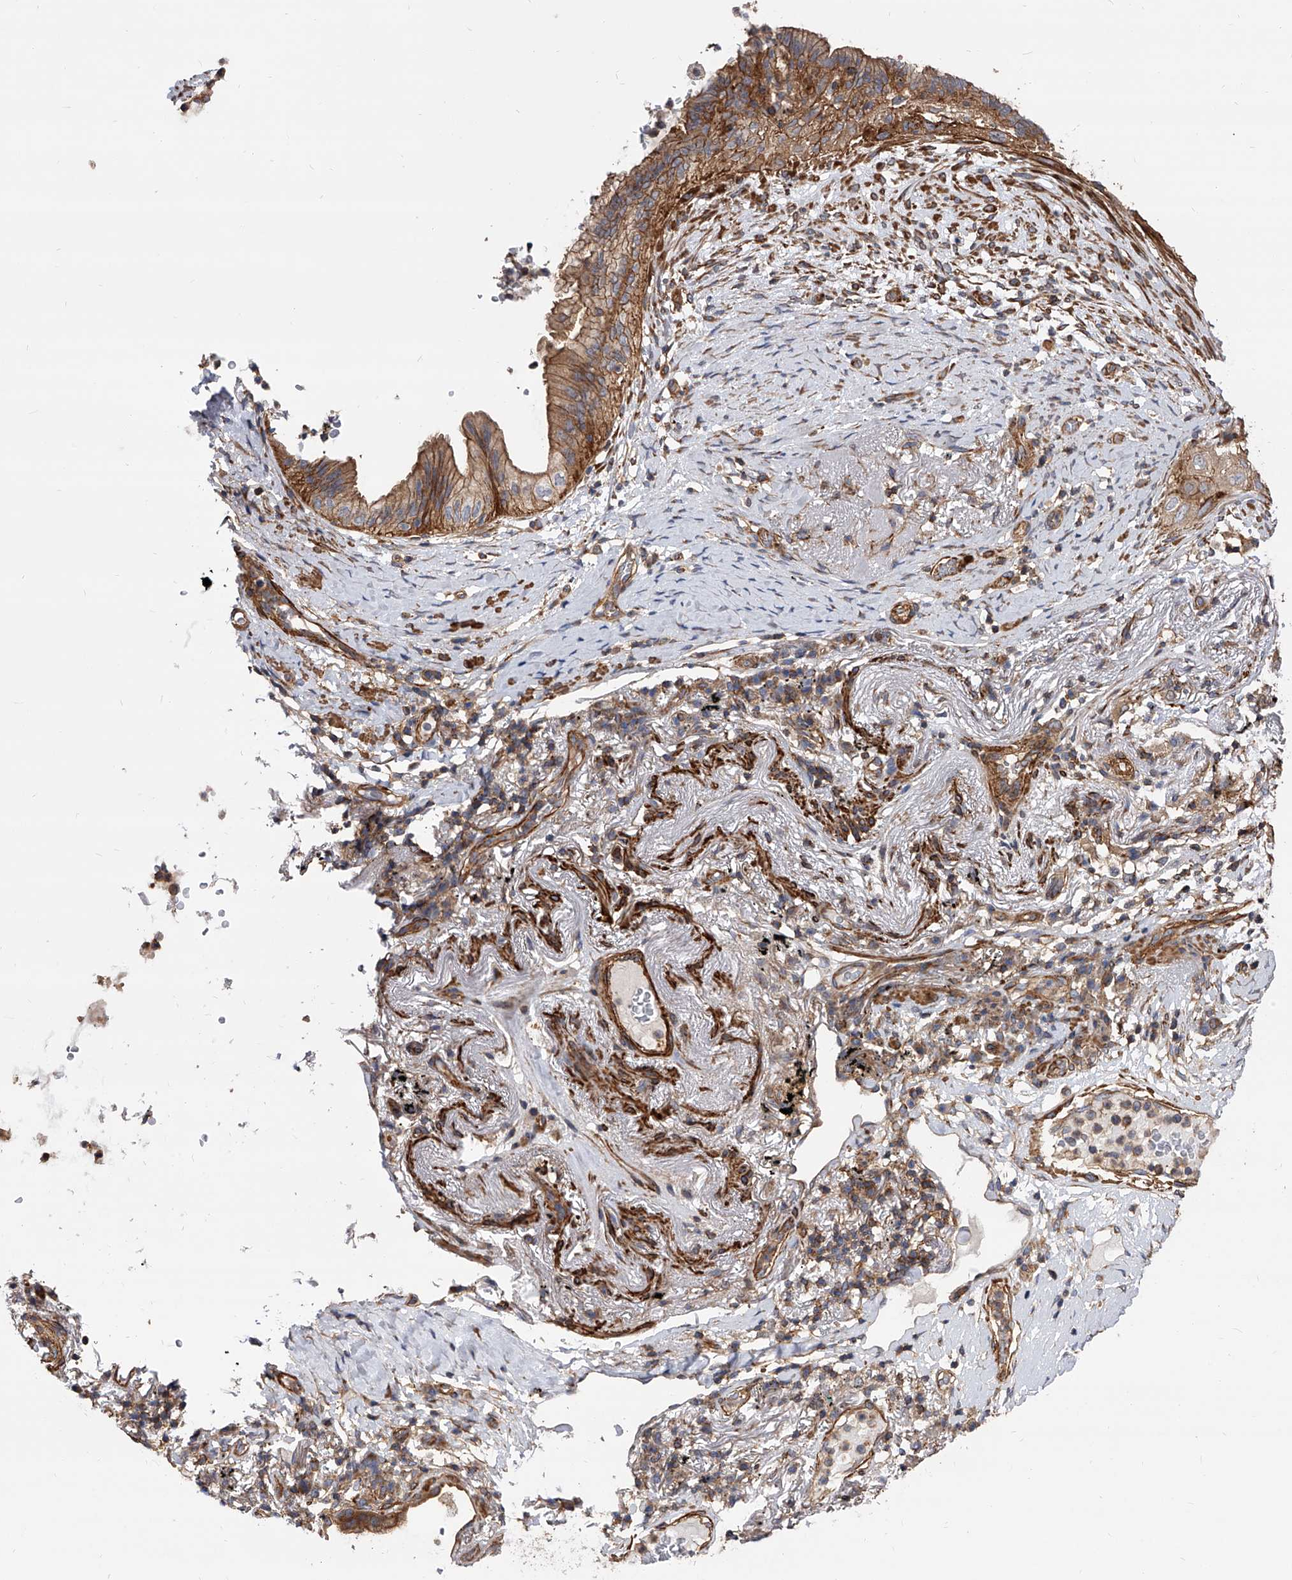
{"staining": {"intensity": "moderate", "quantity": ">75%", "location": "cytoplasmic/membranous"}, "tissue": "lung cancer", "cell_type": "Tumor cells", "image_type": "cancer", "snomed": [{"axis": "morphology", "description": "Adenocarcinoma, NOS"}, {"axis": "topography", "description": "Lung"}], "caption": "IHC micrograph of lung adenocarcinoma stained for a protein (brown), which displays medium levels of moderate cytoplasmic/membranous staining in approximately >75% of tumor cells.", "gene": "PISD", "patient": {"sex": "female", "age": 70}}